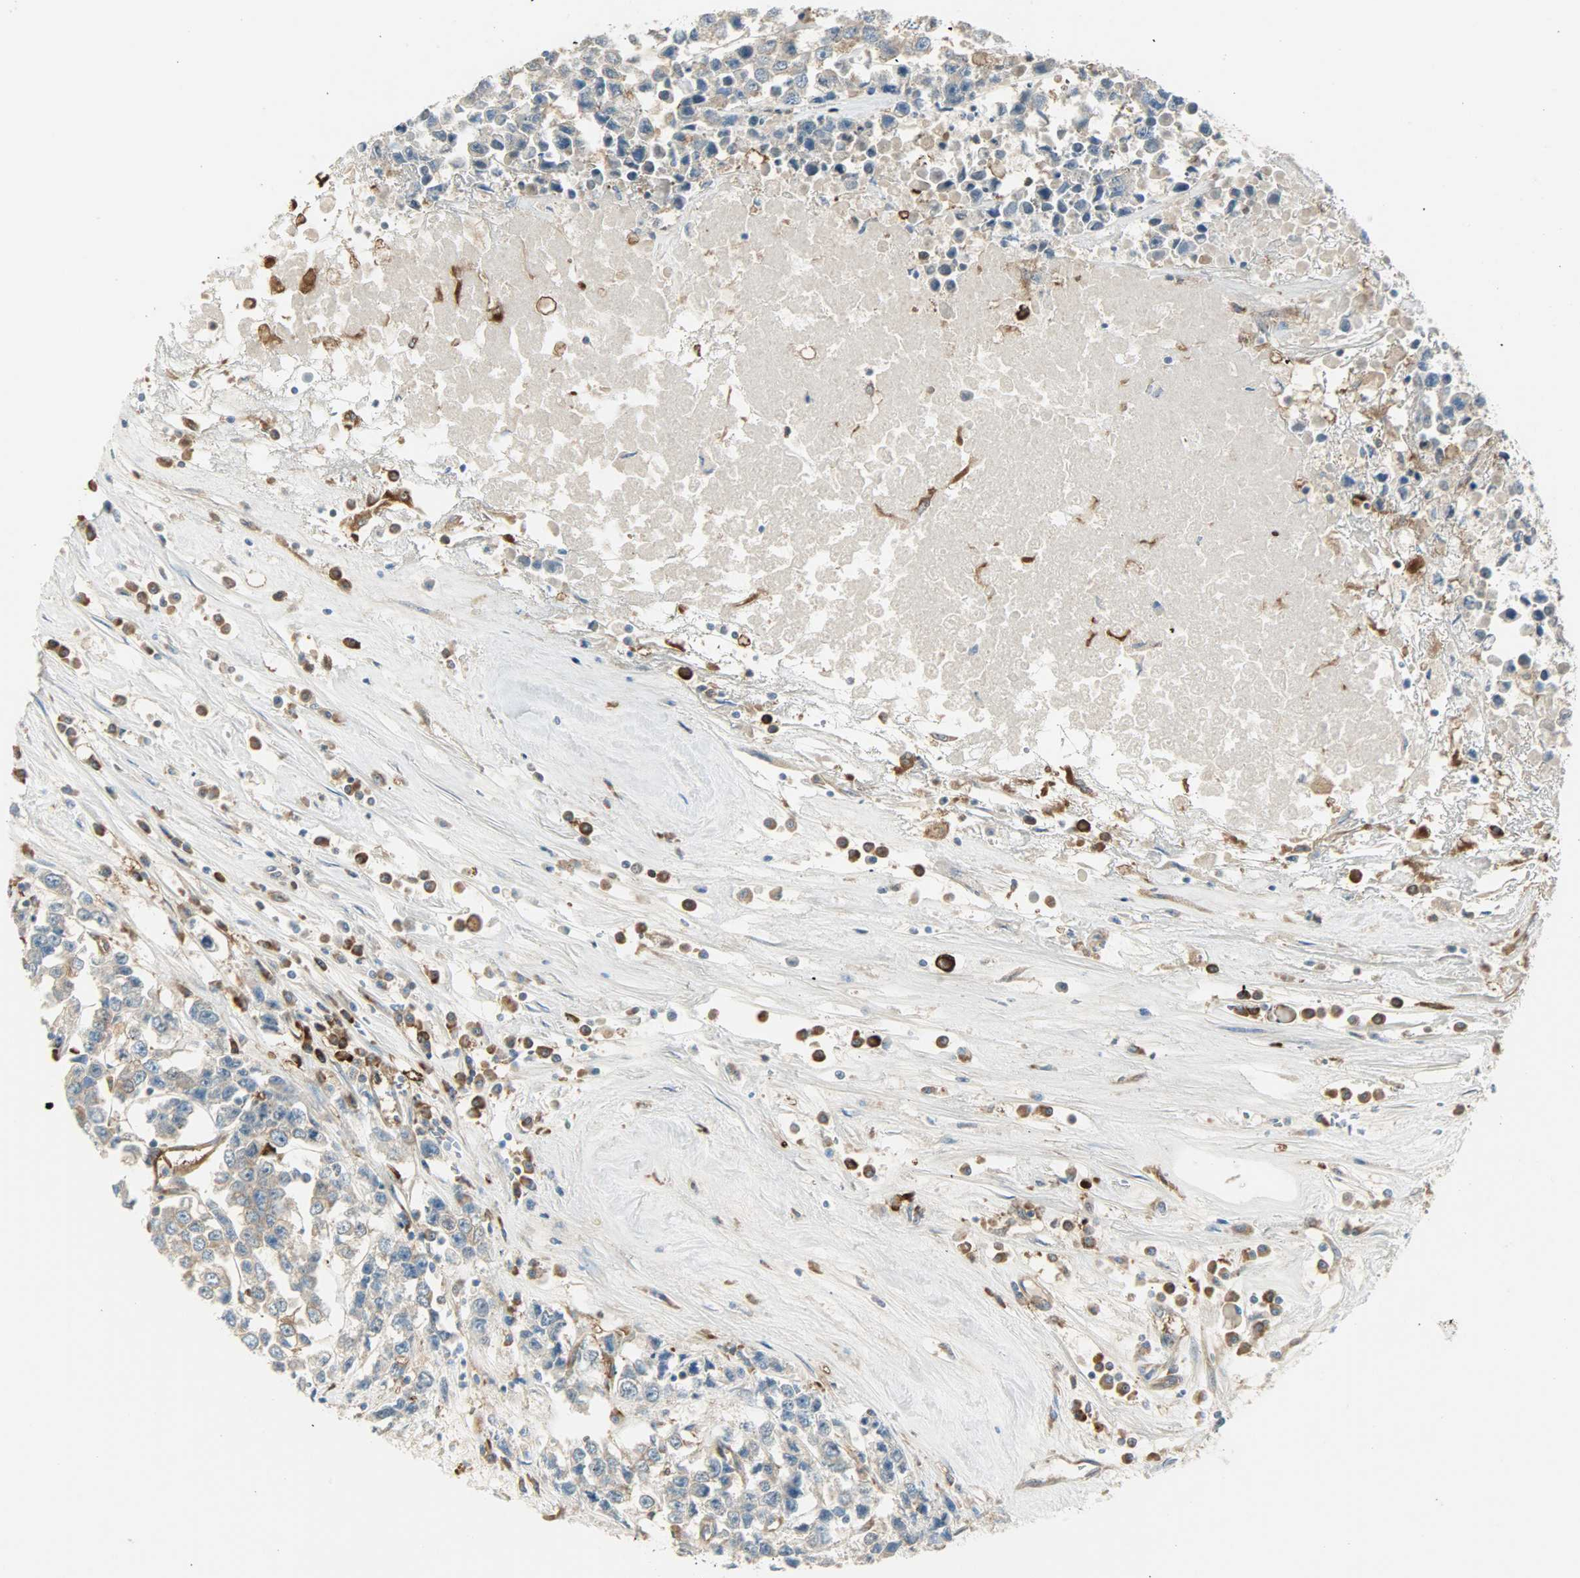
{"staining": {"intensity": "moderate", "quantity": "25%-75%", "location": "cytoplasmic/membranous"}, "tissue": "testis cancer", "cell_type": "Tumor cells", "image_type": "cancer", "snomed": [{"axis": "morphology", "description": "Seminoma, NOS"}, {"axis": "morphology", "description": "Carcinoma, Embryonal, NOS"}, {"axis": "topography", "description": "Testis"}], "caption": "High-power microscopy captured an IHC image of testis cancer, revealing moderate cytoplasmic/membranous positivity in about 25%-75% of tumor cells.", "gene": "WARS1", "patient": {"sex": "male", "age": 52}}